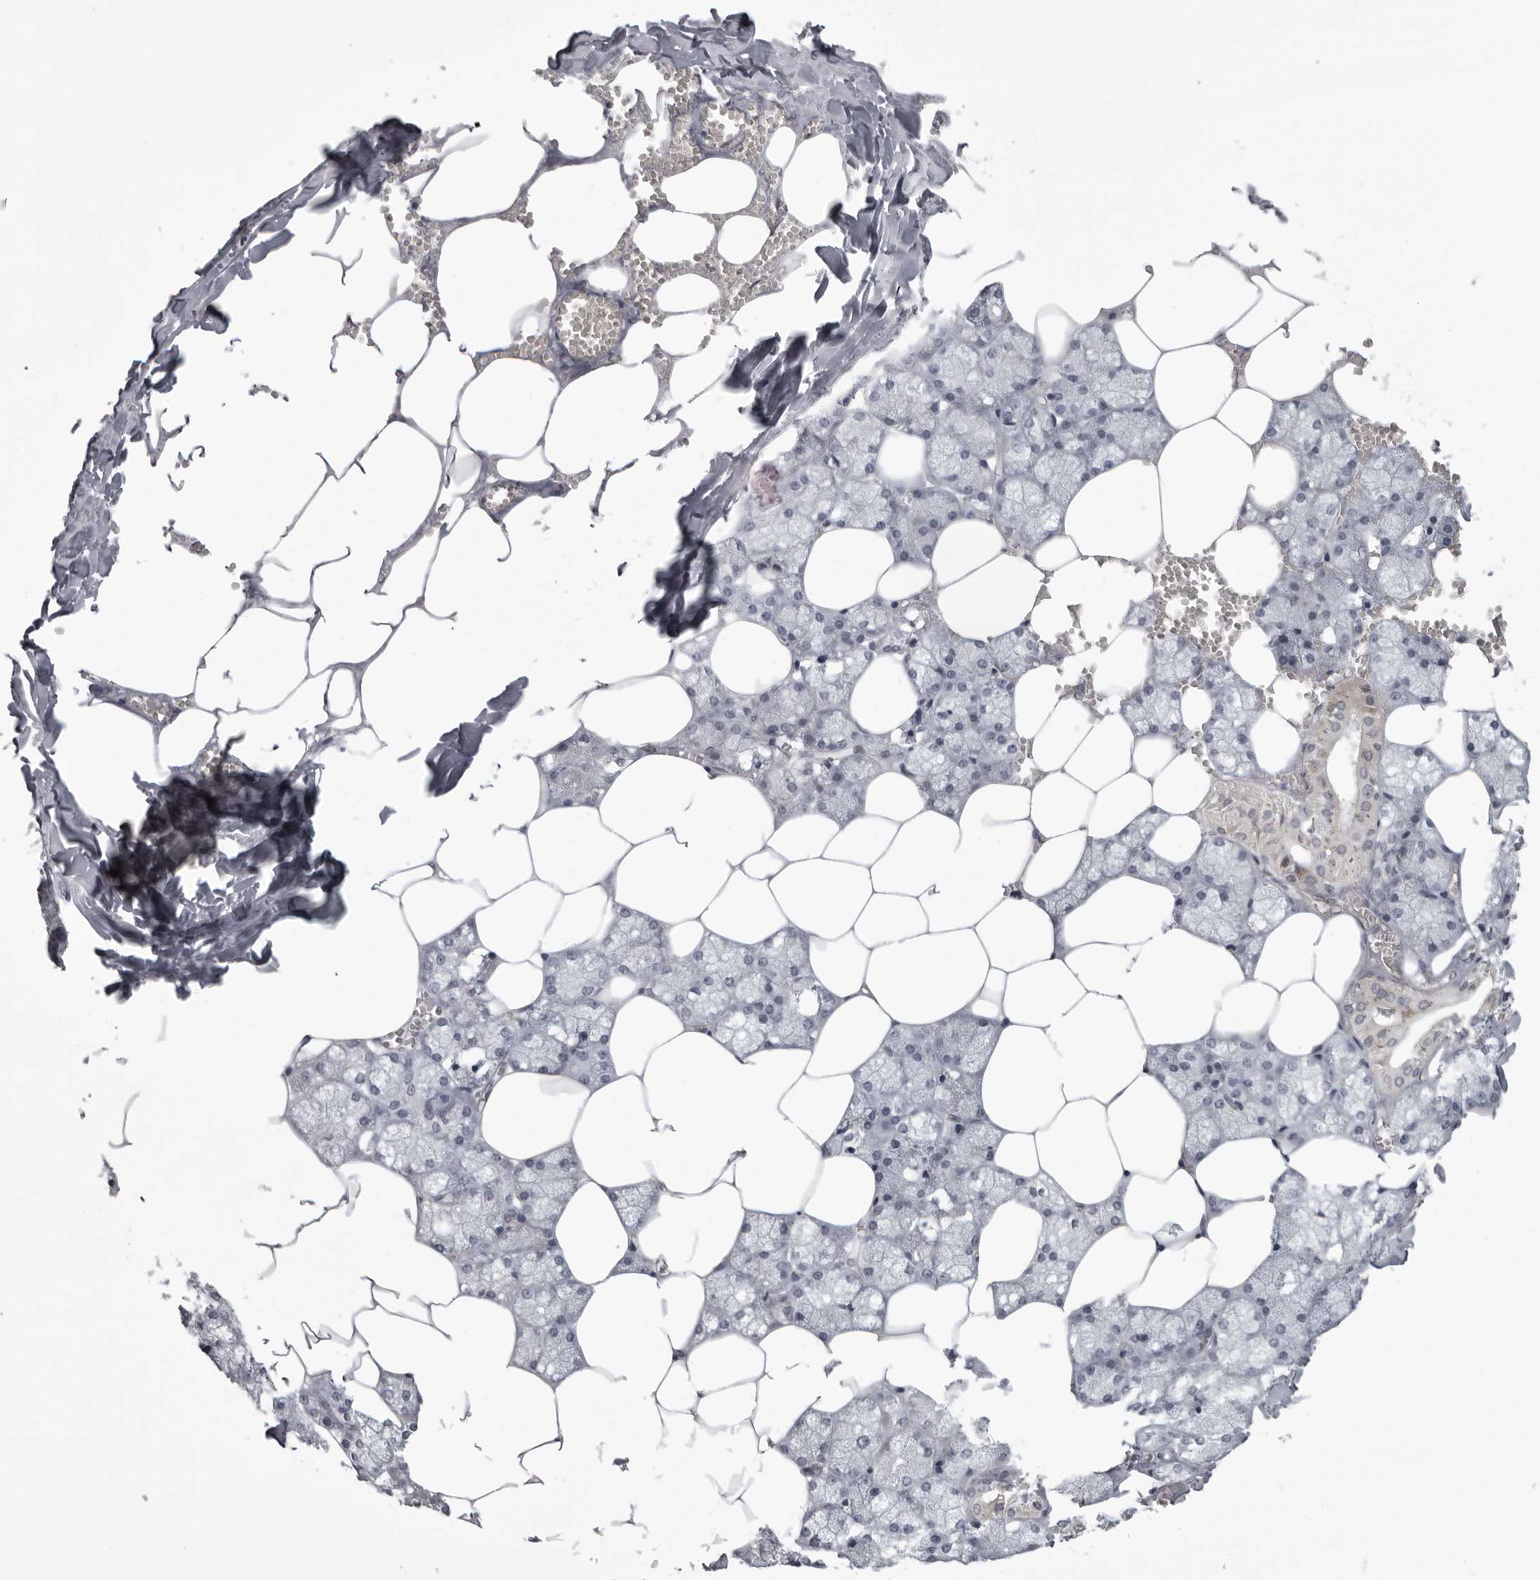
{"staining": {"intensity": "negative", "quantity": "none", "location": "none"}, "tissue": "salivary gland", "cell_type": "Glandular cells", "image_type": "normal", "snomed": [{"axis": "morphology", "description": "Normal tissue, NOS"}, {"axis": "topography", "description": "Salivary gland"}], "caption": "Immunohistochemical staining of unremarkable salivary gland displays no significant expression in glandular cells. (DAB (3,3'-diaminobenzidine) immunohistochemistry (IHC), high magnification).", "gene": "MAPK12", "patient": {"sex": "male", "age": 62}}